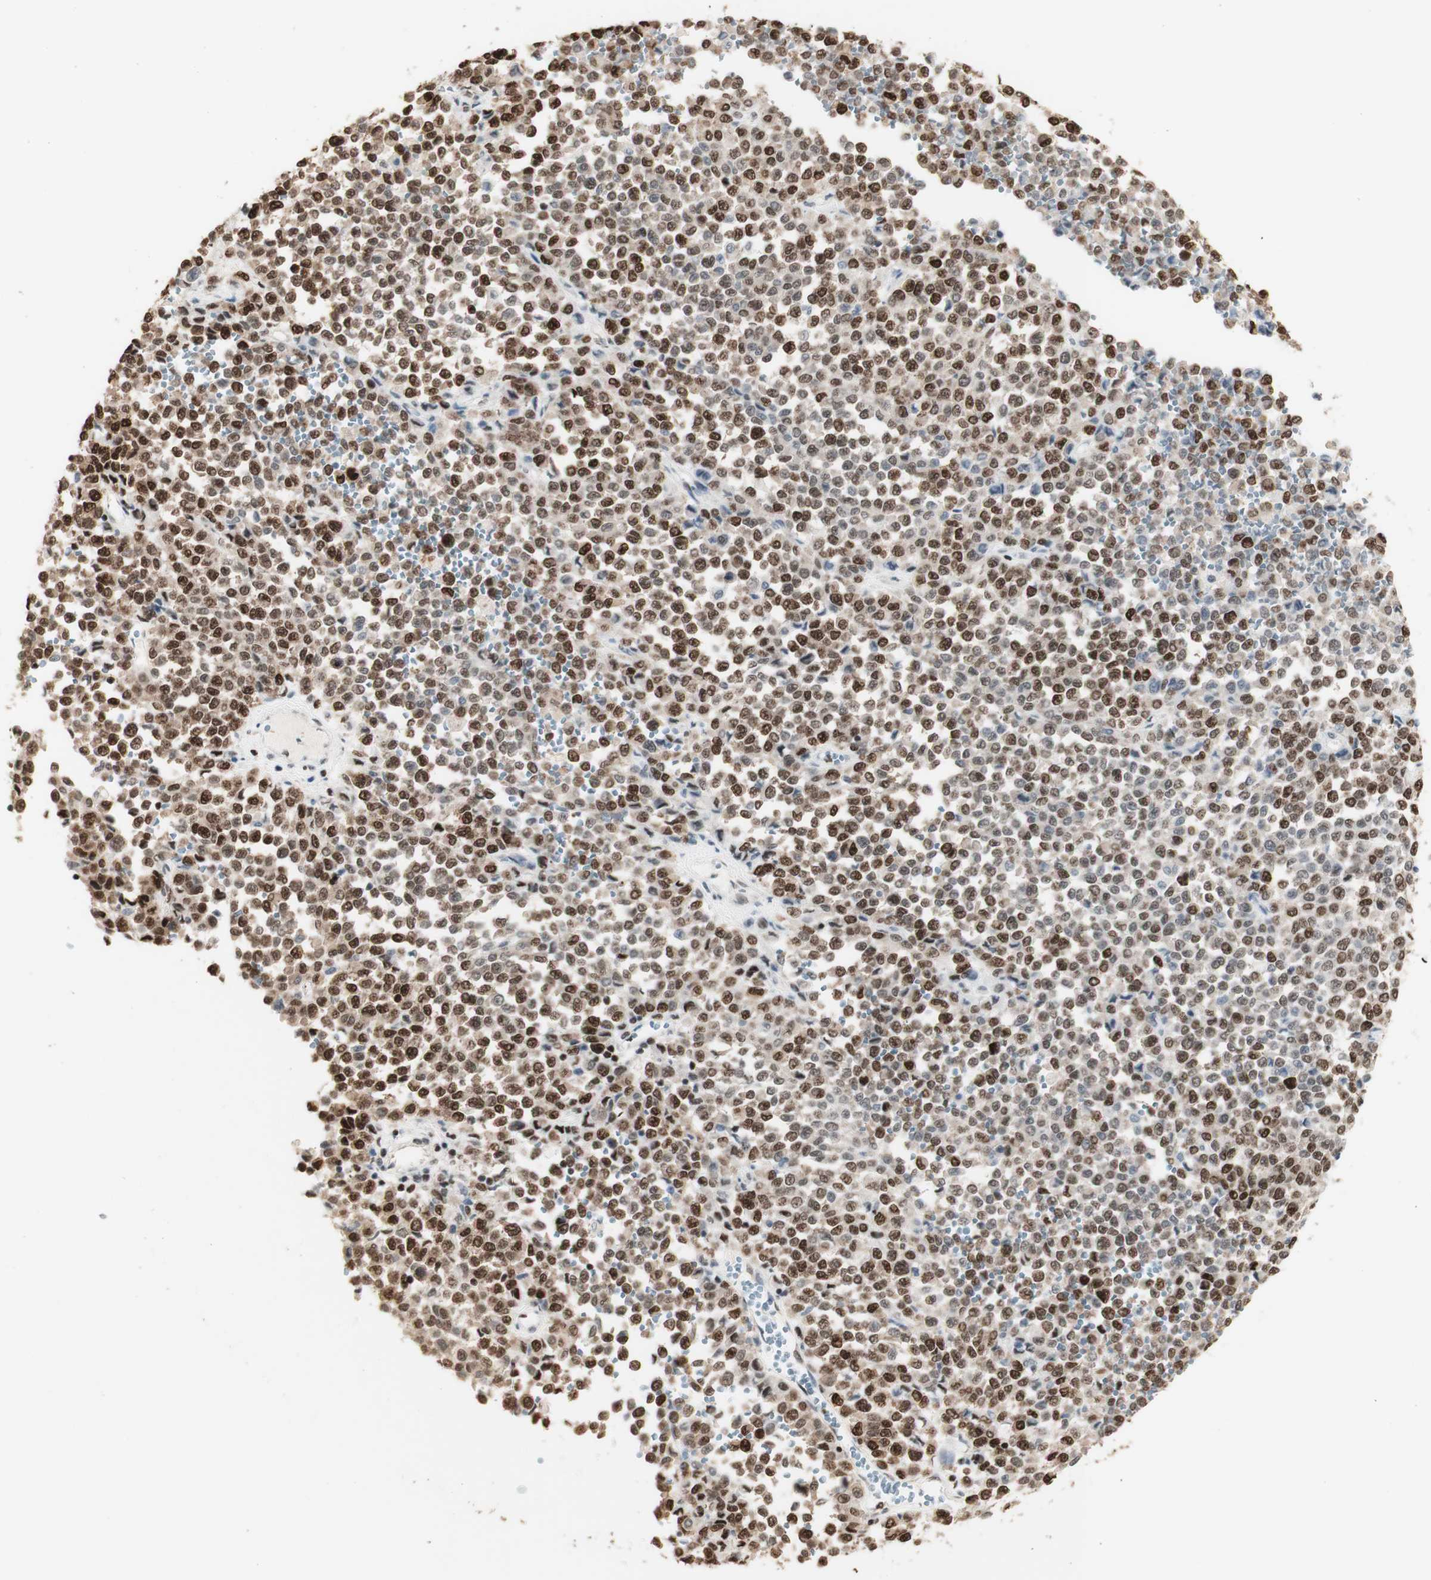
{"staining": {"intensity": "strong", "quantity": "25%-75%", "location": "nuclear"}, "tissue": "melanoma", "cell_type": "Tumor cells", "image_type": "cancer", "snomed": [{"axis": "morphology", "description": "Malignant melanoma, Metastatic site"}, {"axis": "topography", "description": "Pancreas"}], "caption": "Melanoma was stained to show a protein in brown. There is high levels of strong nuclear expression in about 25%-75% of tumor cells.", "gene": "HNRNPA2B1", "patient": {"sex": "female", "age": 30}}